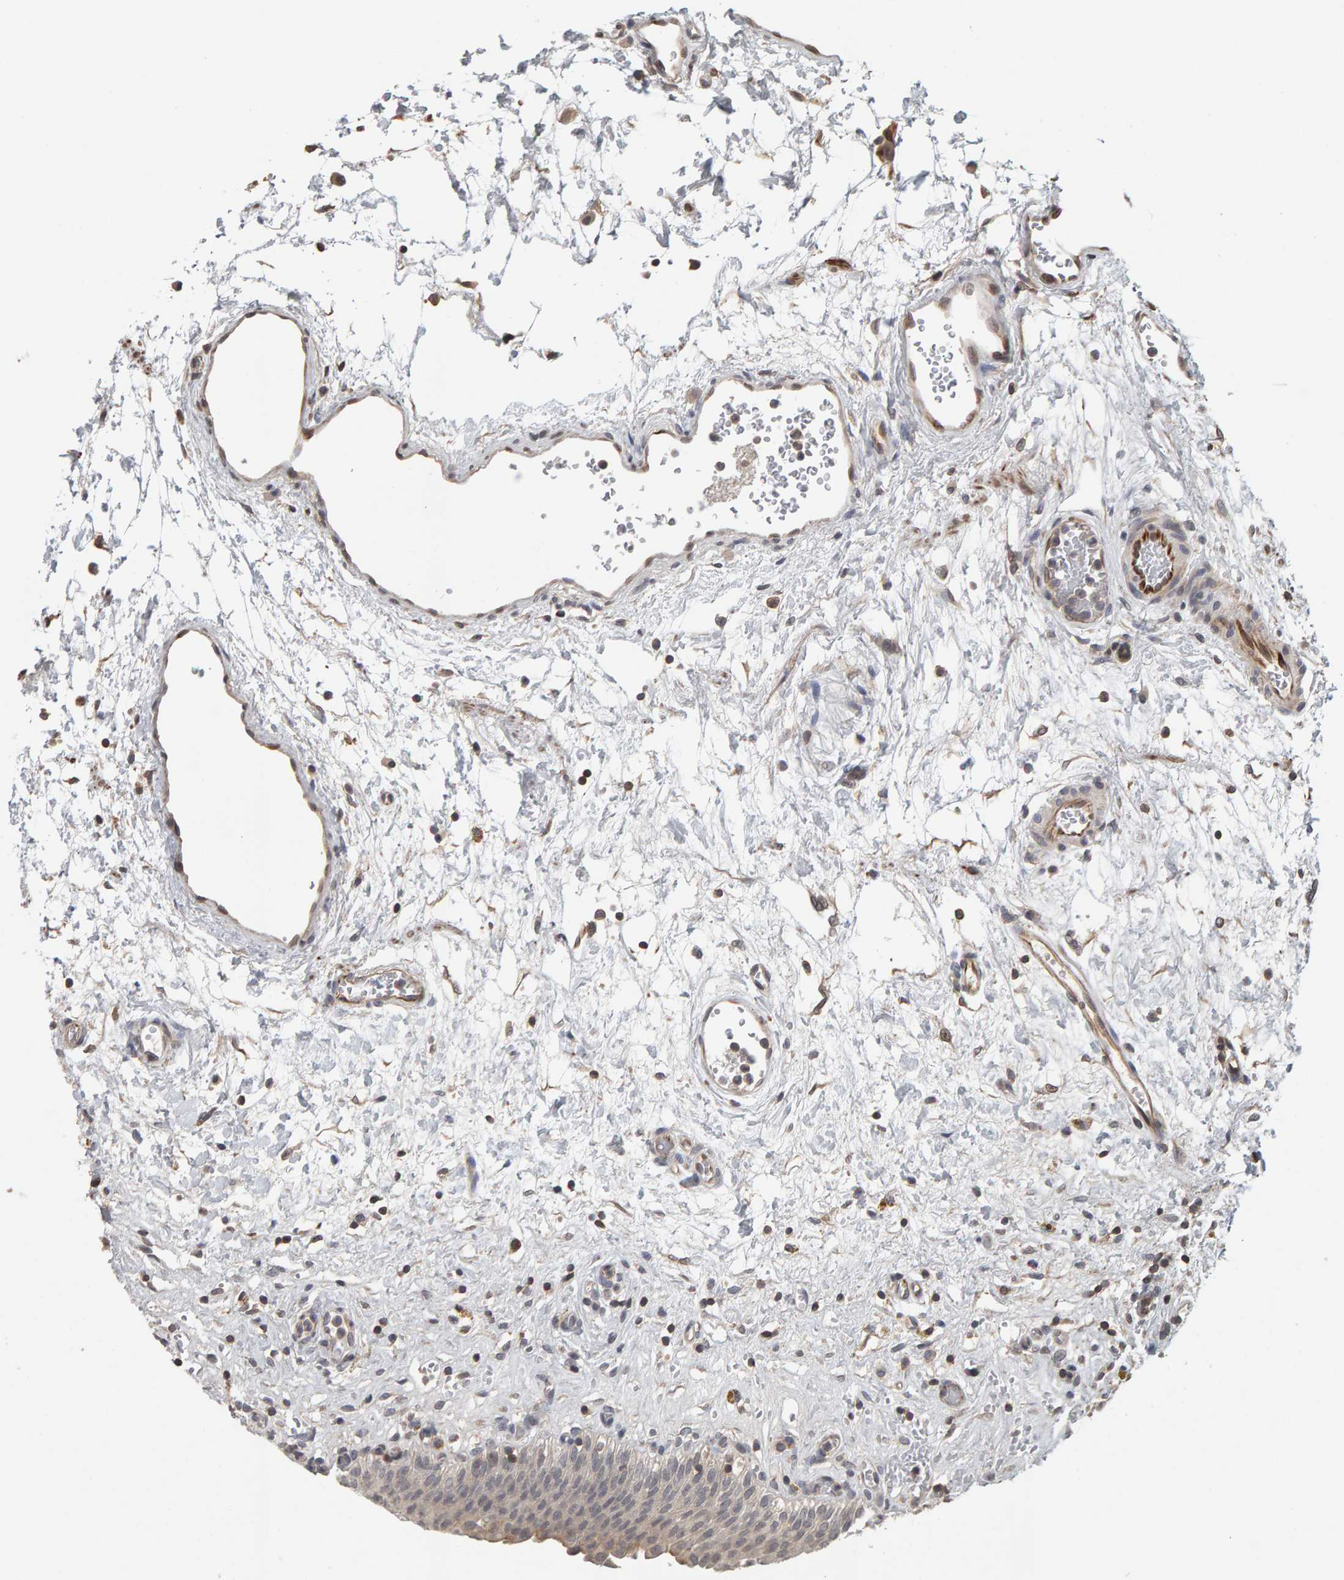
{"staining": {"intensity": "weak", "quantity": "<25%", "location": "cytoplasmic/membranous"}, "tissue": "urinary bladder", "cell_type": "Urothelial cells", "image_type": "normal", "snomed": [{"axis": "morphology", "description": "Urothelial carcinoma, High grade"}, {"axis": "topography", "description": "Urinary bladder"}], "caption": "This is an immunohistochemistry (IHC) image of unremarkable human urinary bladder. There is no staining in urothelial cells.", "gene": "TEFM", "patient": {"sex": "male", "age": 46}}